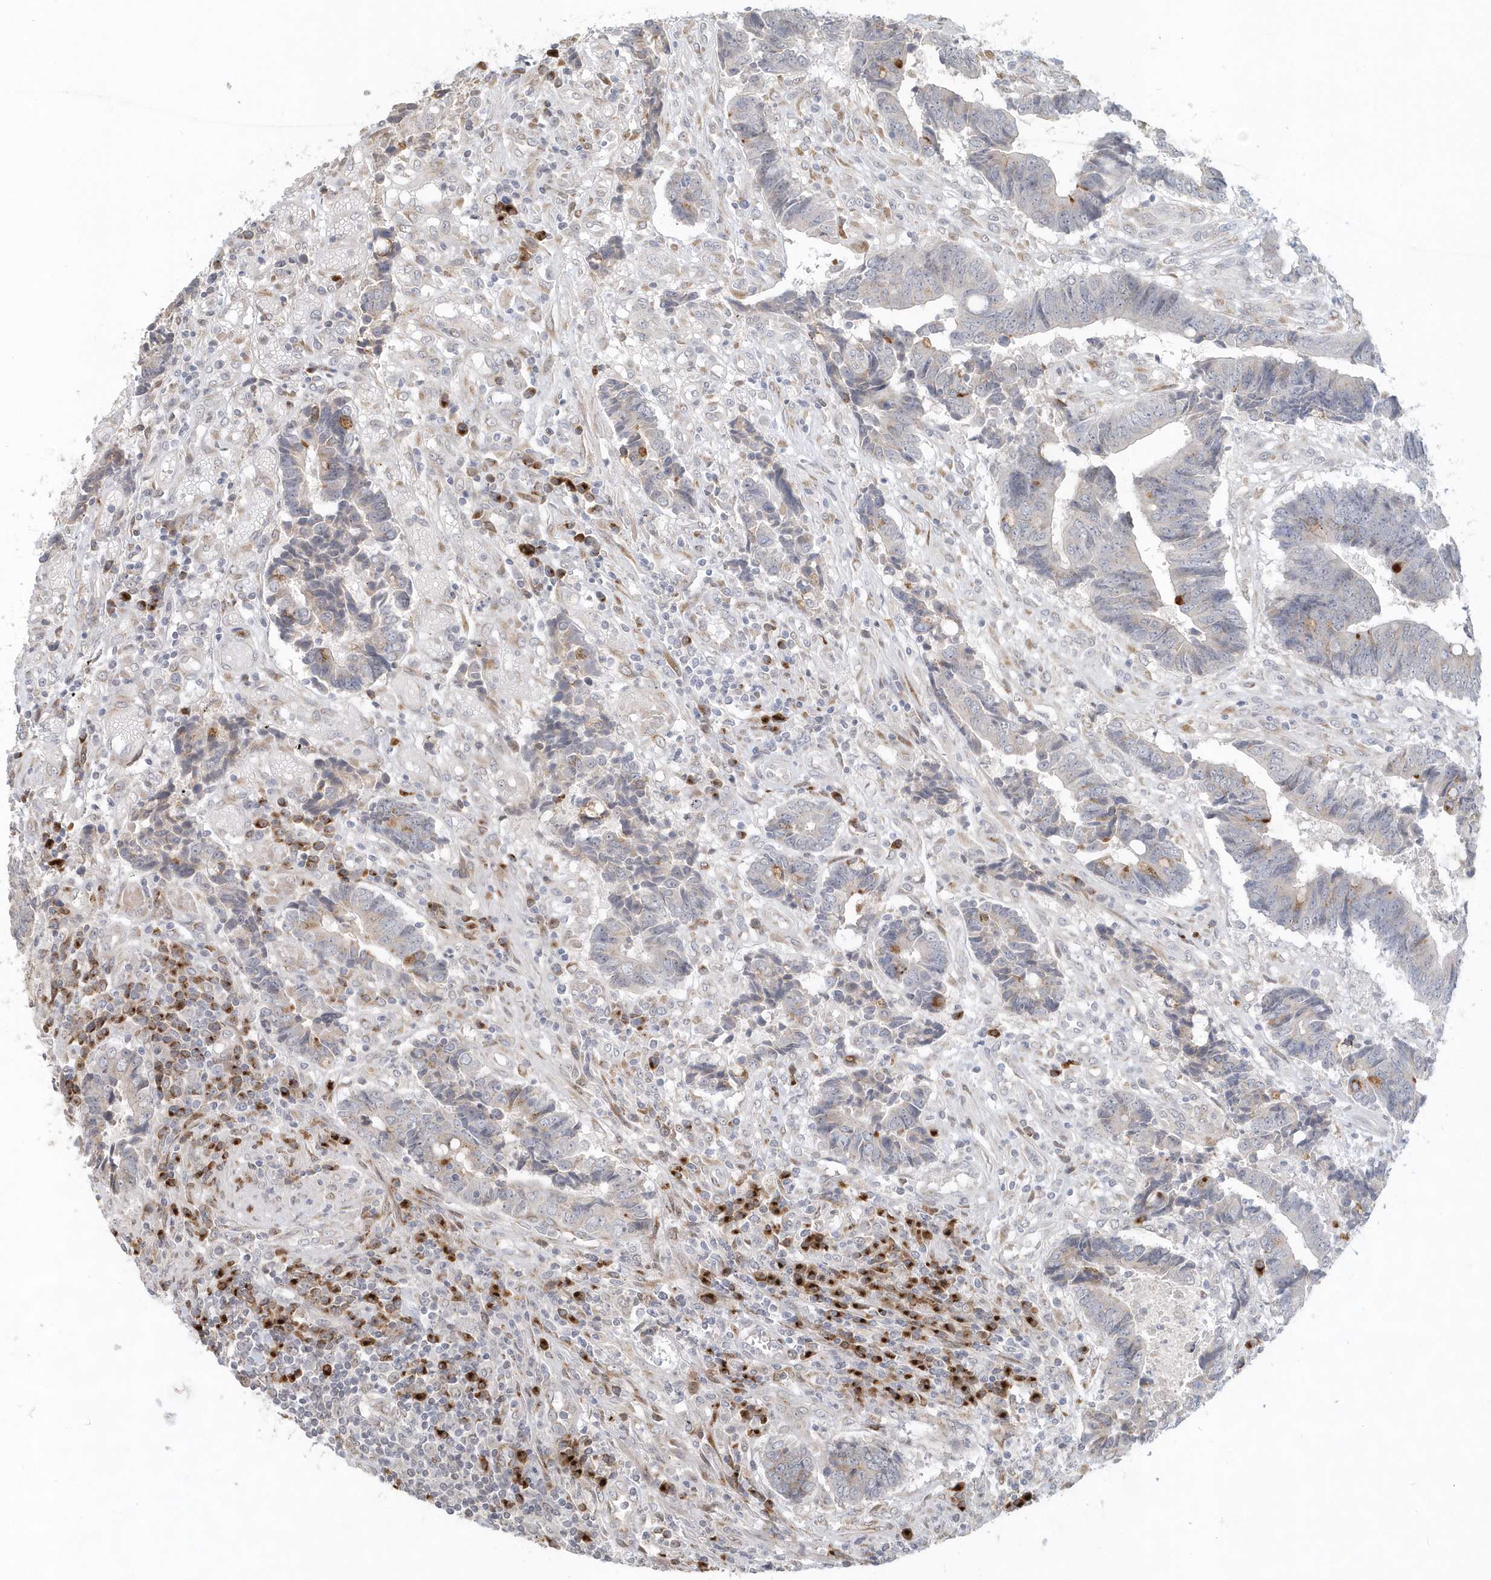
{"staining": {"intensity": "weak", "quantity": "<25%", "location": "cytoplasmic/membranous"}, "tissue": "colorectal cancer", "cell_type": "Tumor cells", "image_type": "cancer", "snomed": [{"axis": "morphology", "description": "Adenocarcinoma, NOS"}, {"axis": "topography", "description": "Rectum"}], "caption": "Image shows no significant protein expression in tumor cells of colorectal cancer (adenocarcinoma).", "gene": "DHFR", "patient": {"sex": "male", "age": 84}}